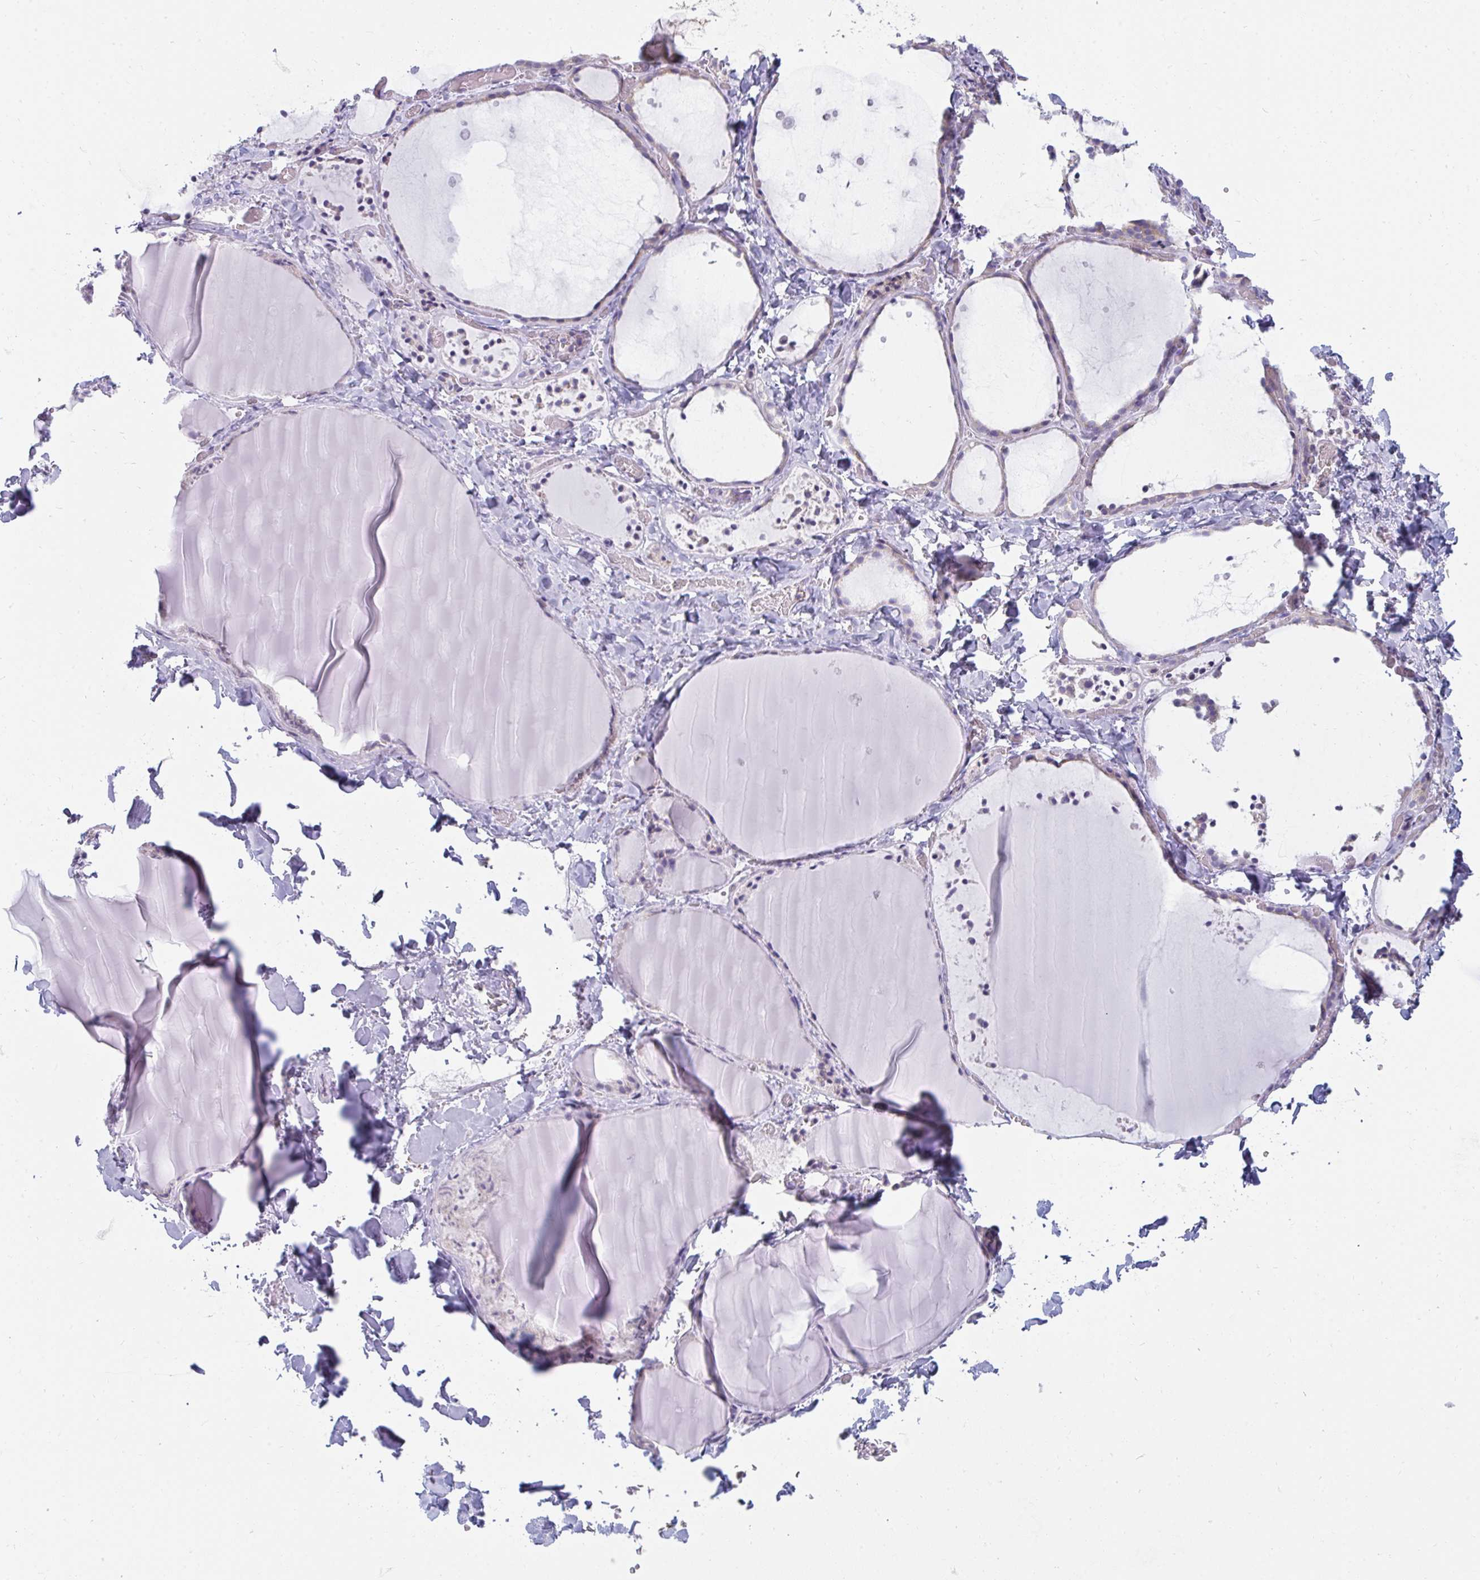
{"staining": {"intensity": "negative", "quantity": "none", "location": "none"}, "tissue": "thyroid gland", "cell_type": "Glandular cells", "image_type": "normal", "snomed": [{"axis": "morphology", "description": "Normal tissue, NOS"}, {"axis": "topography", "description": "Thyroid gland"}], "caption": "This is an immunohistochemistry (IHC) photomicrograph of normal thyroid gland. There is no expression in glandular cells.", "gene": "SHROOM1", "patient": {"sex": "female", "age": 36}}